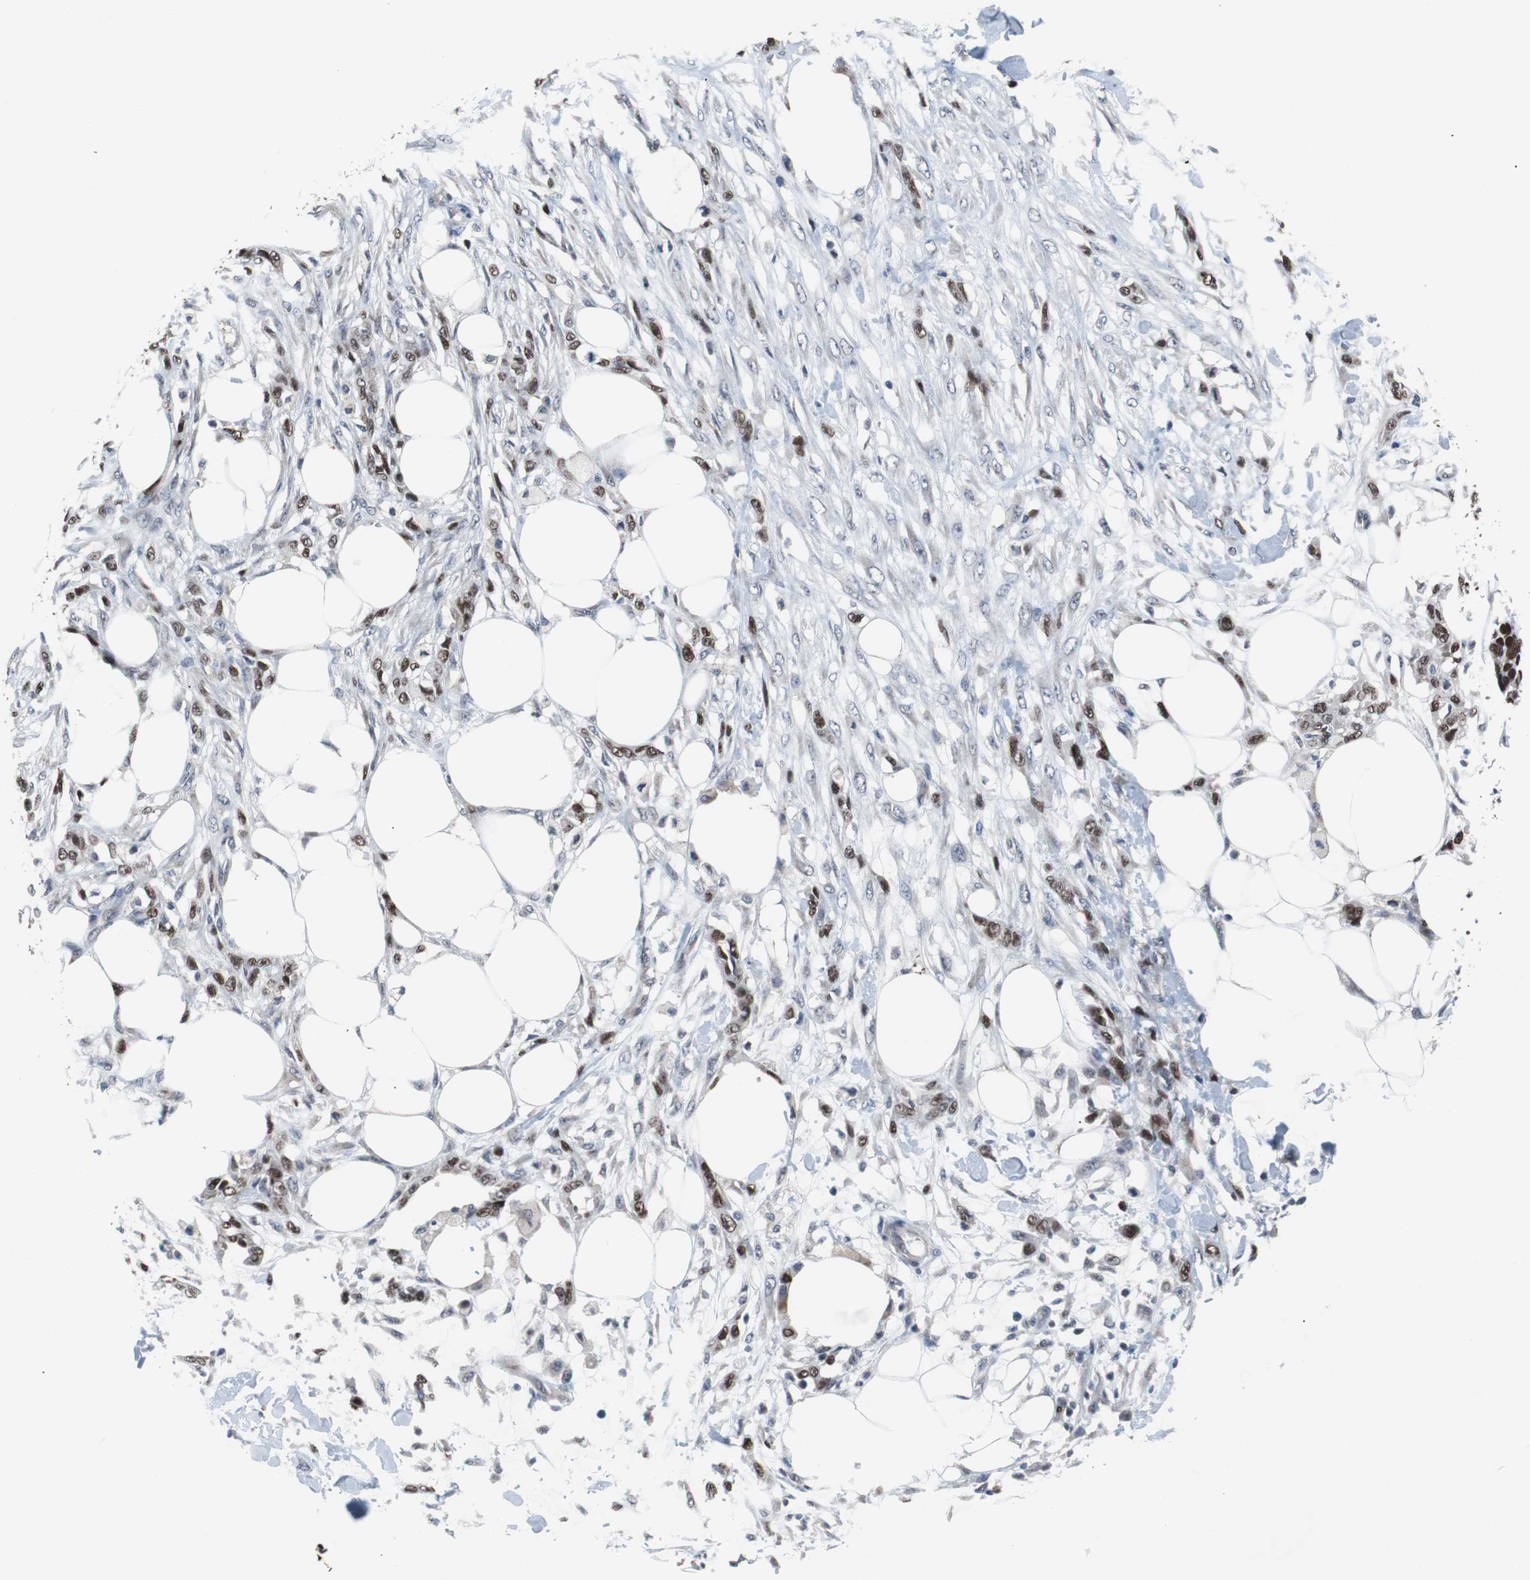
{"staining": {"intensity": "moderate", "quantity": "25%-75%", "location": "nuclear"}, "tissue": "skin cancer", "cell_type": "Tumor cells", "image_type": "cancer", "snomed": [{"axis": "morphology", "description": "Squamous cell carcinoma, NOS"}, {"axis": "topography", "description": "Skin"}], "caption": "Moderate nuclear positivity is present in about 25%-75% of tumor cells in skin cancer (squamous cell carcinoma).", "gene": "TP63", "patient": {"sex": "female", "age": 59}}